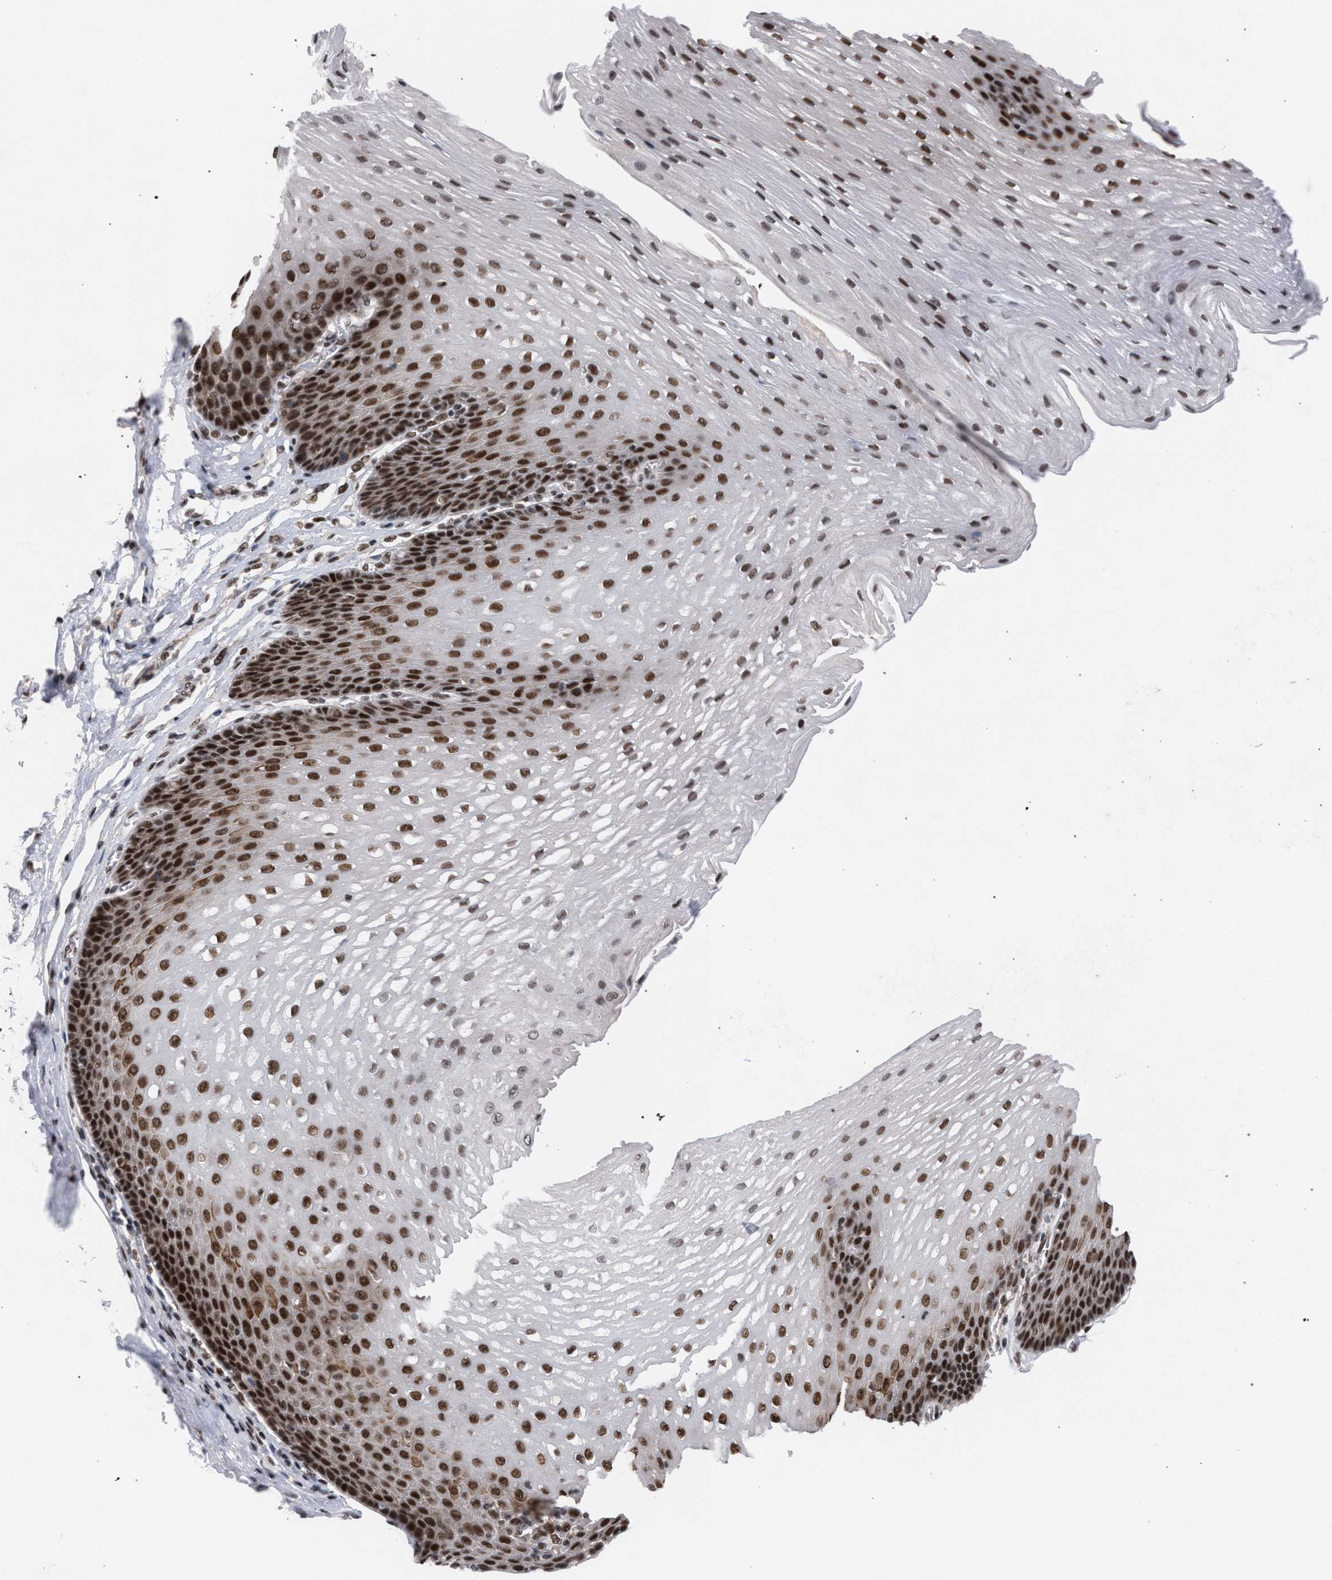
{"staining": {"intensity": "strong", "quantity": ">75%", "location": "nuclear"}, "tissue": "esophagus", "cell_type": "Squamous epithelial cells", "image_type": "normal", "snomed": [{"axis": "morphology", "description": "Normal tissue, NOS"}, {"axis": "topography", "description": "Esophagus"}], "caption": "Unremarkable esophagus was stained to show a protein in brown. There is high levels of strong nuclear positivity in about >75% of squamous epithelial cells. (IHC, brightfield microscopy, high magnification).", "gene": "SCAF4", "patient": {"sex": "male", "age": 48}}